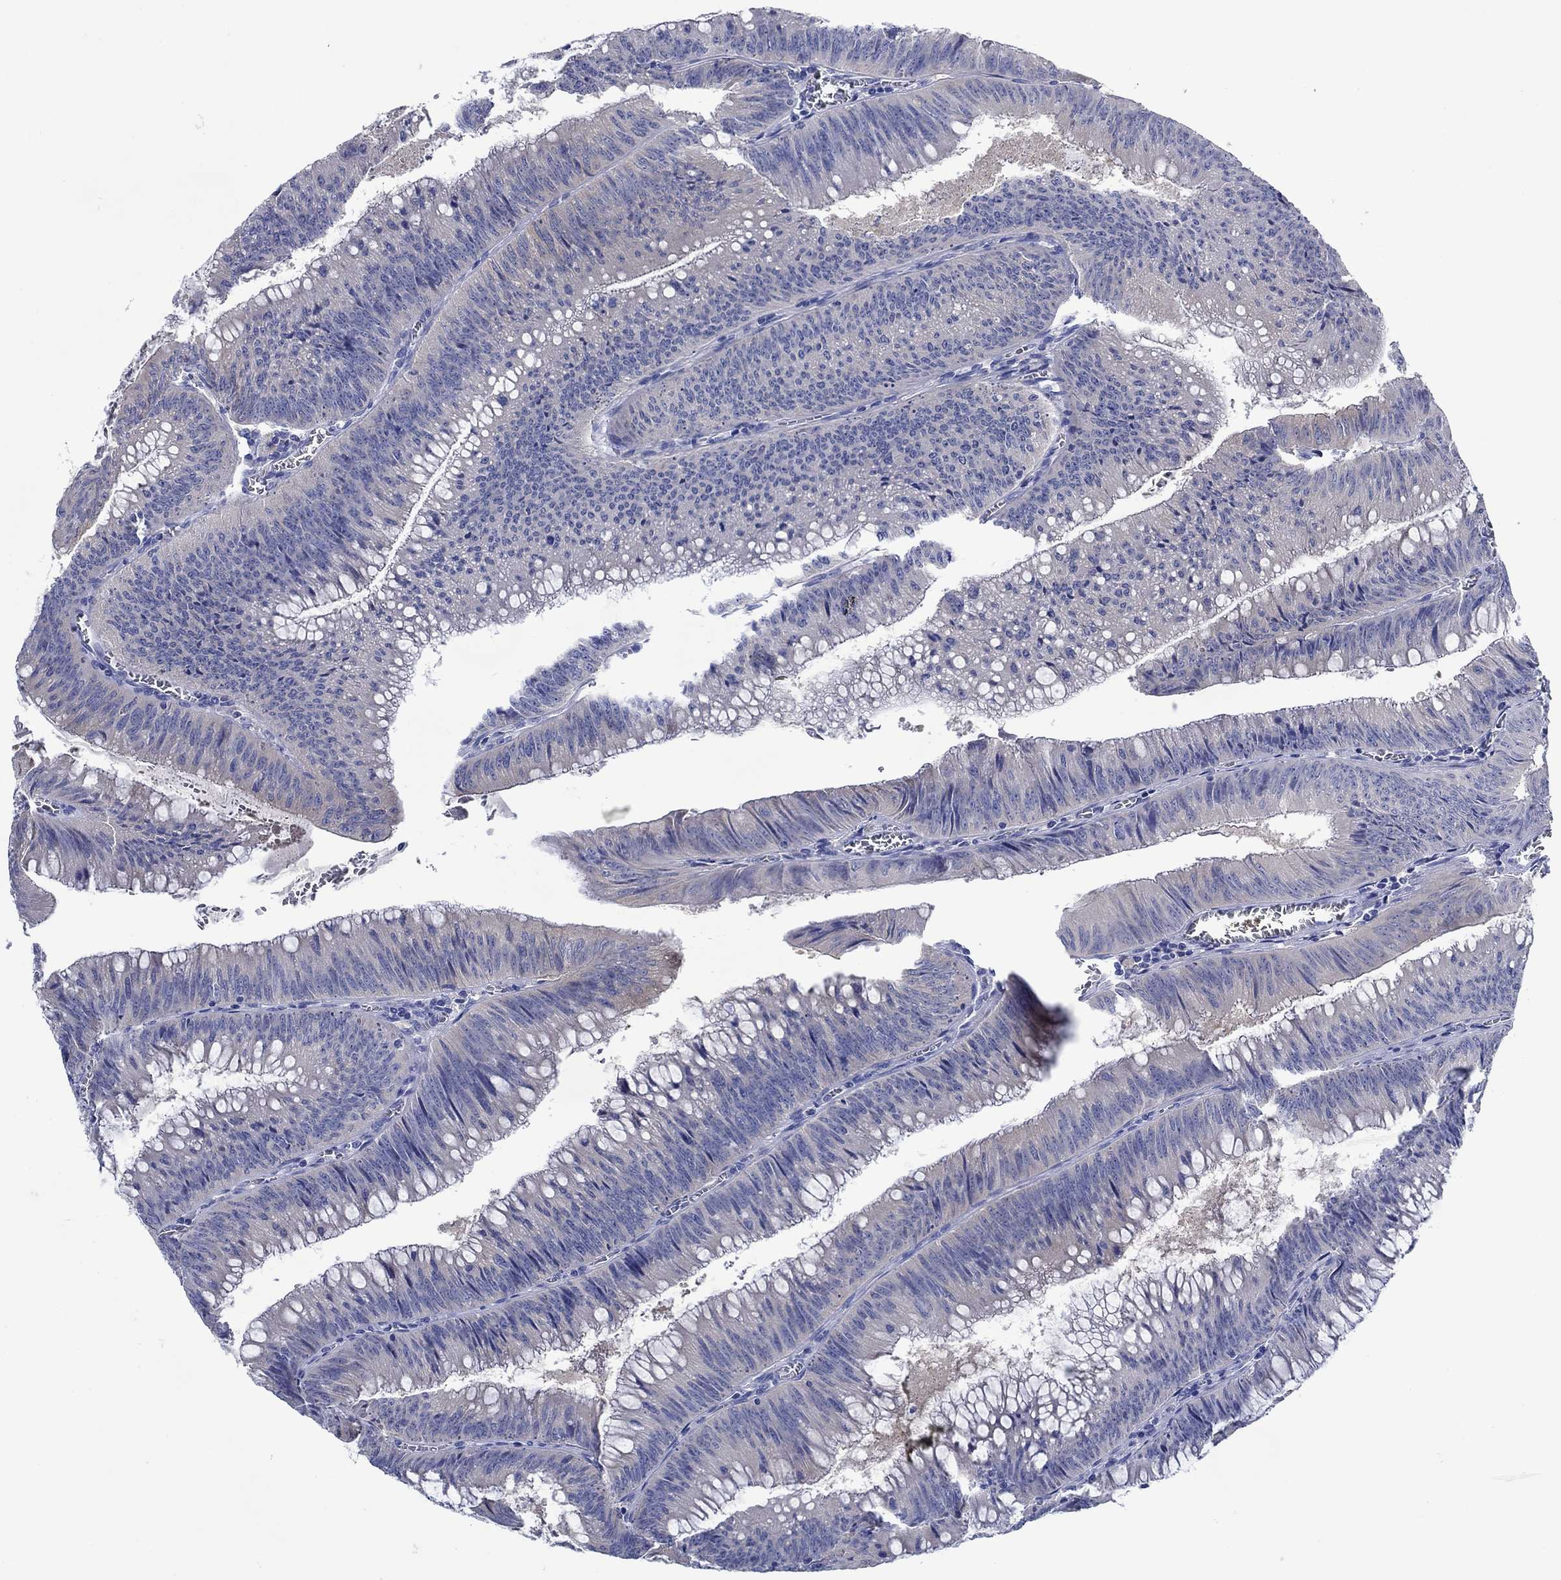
{"staining": {"intensity": "negative", "quantity": "none", "location": "none"}, "tissue": "colorectal cancer", "cell_type": "Tumor cells", "image_type": "cancer", "snomed": [{"axis": "morphology", "description": "Adenocarcinoma, NOS"}, {"axis": "topography", "description": "Rectum"}], "caption": "DAB immunohistochemical staining of human adenocarcinoma (colorectal) demonstrates no significant expression in tumor cells. The staining is performed using DAB (3,3'-diaminobenzidine) brown chromogen with nuclei counter-stained in using hematoxylin.", "gene": "TRIM16", "patient": {"sex": "female", "age": 72}}